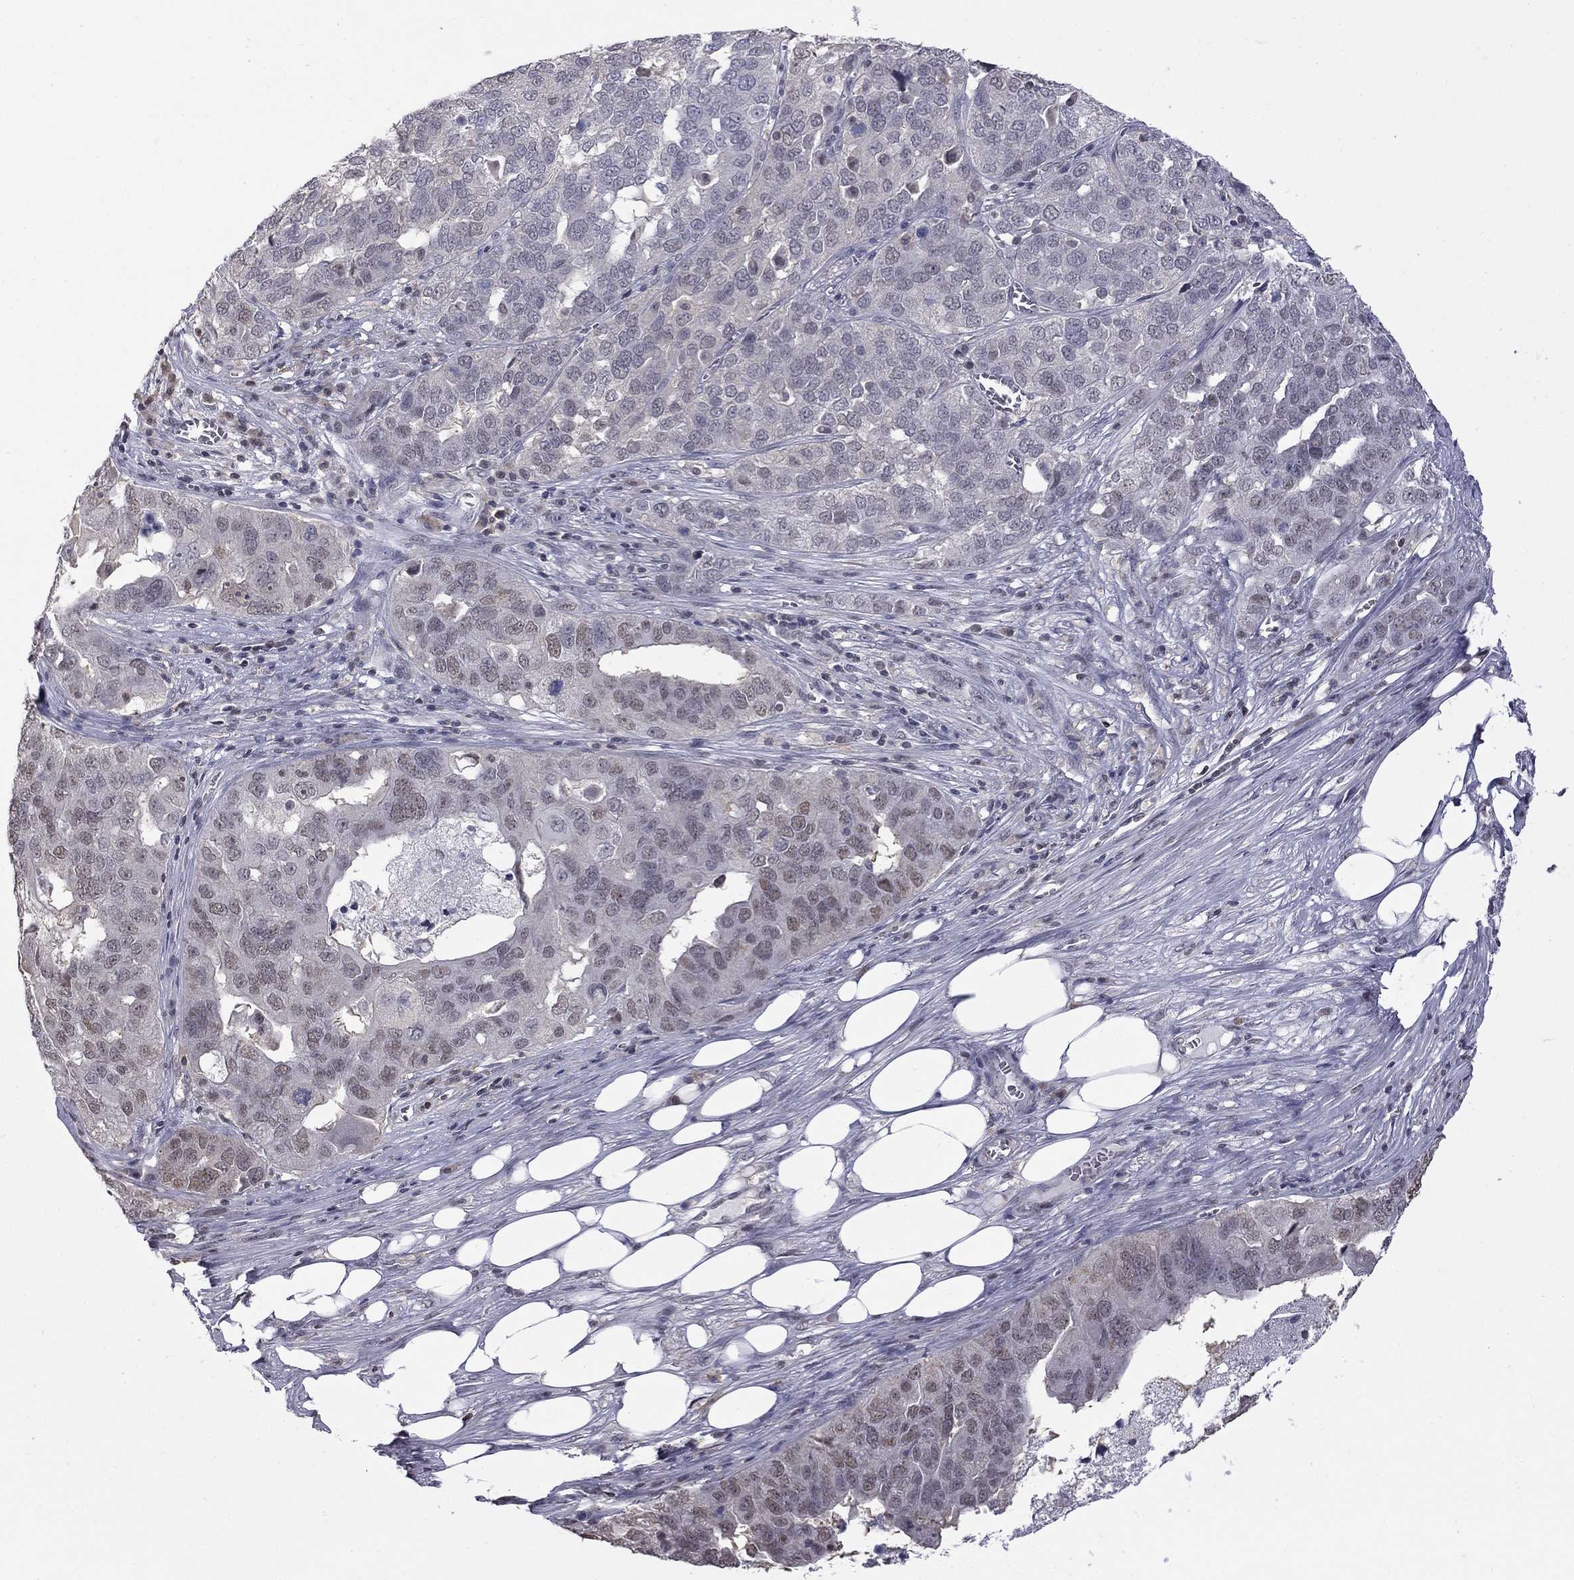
{"staining": {"intensity": "weak", "quantity": "<25%", "location": "nuclear"}, "tissue": "ovarian cancer", "cell_type": "Tumor cells", "image_type": "cancer", "snomed": [{"axis": "morphology", "description": "Carcinoma, endometroid"}, {"axis": "topography", "description": "Soft tissue"}, {"axis": "topography", "description": "Ovary"}], "caption": "The IHC micrograph has no significant positivity in tumor cells of ovarian cancer tissue.", "gene": "RFWD3", "patient": {"sex": "female", "age": 52}}